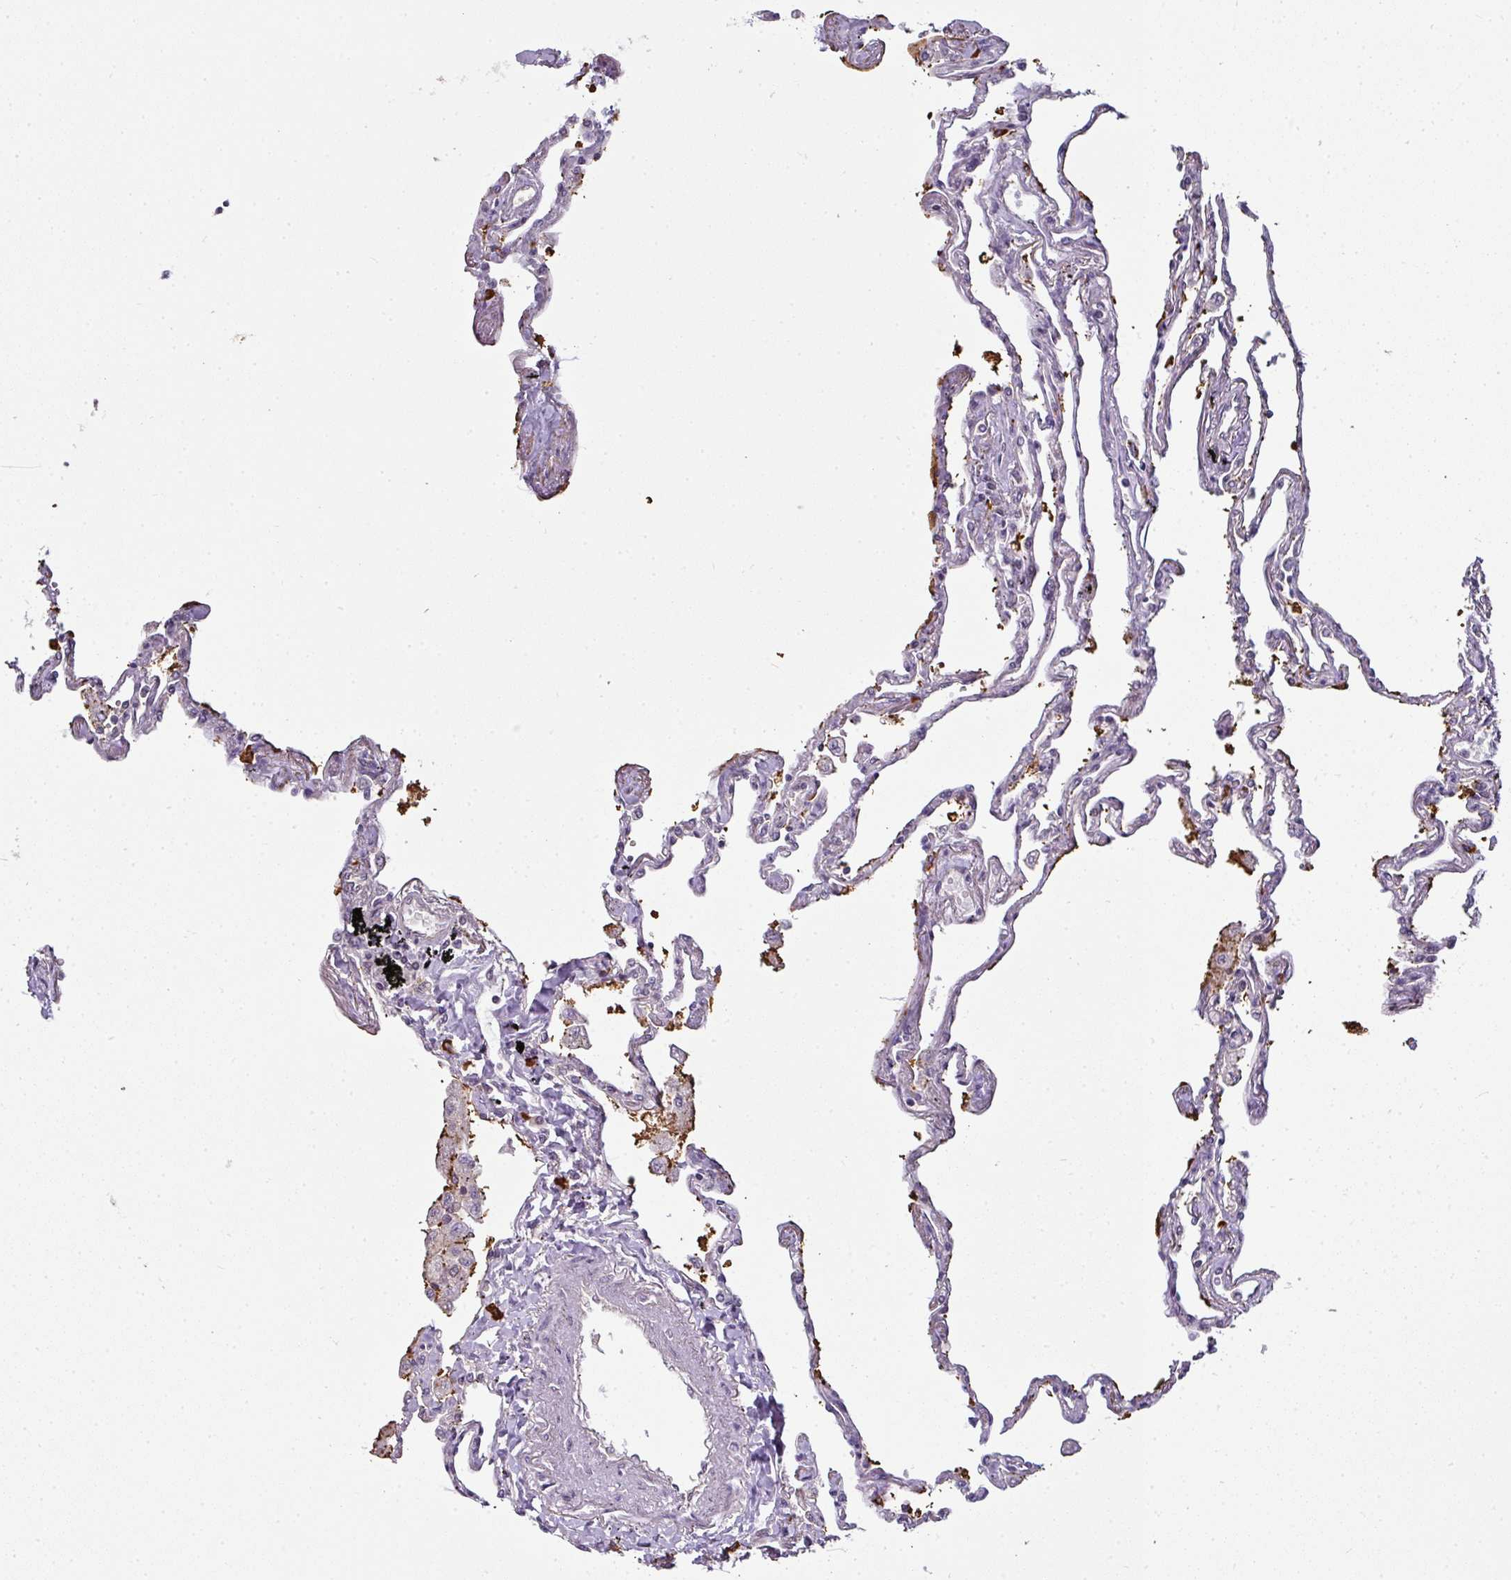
{"staining": {"intensity": "moderate", "quantity": "25%-75%", "location": "cytoplasmic/membranous"}, "tissue": "lung", "cell_type": "Alveolar cells", "image_type": "normal", "snomed": [{"axis": "morphology", "description": "Normal tissue, NOS"}, {"axis": "topography", "description": "Lung"}], "caption": "Immunohistochemistry photomicrograph of normal lung: lung stained using IHC exhibits medium levels of moderate protein expression localized specifically in the cytoplasmic/membranous of alveolar cells, appearing as a cytoplasmic/membranous brown color.", "gene": "RBM14", "patient": {"sex": "female", "age": 67}}